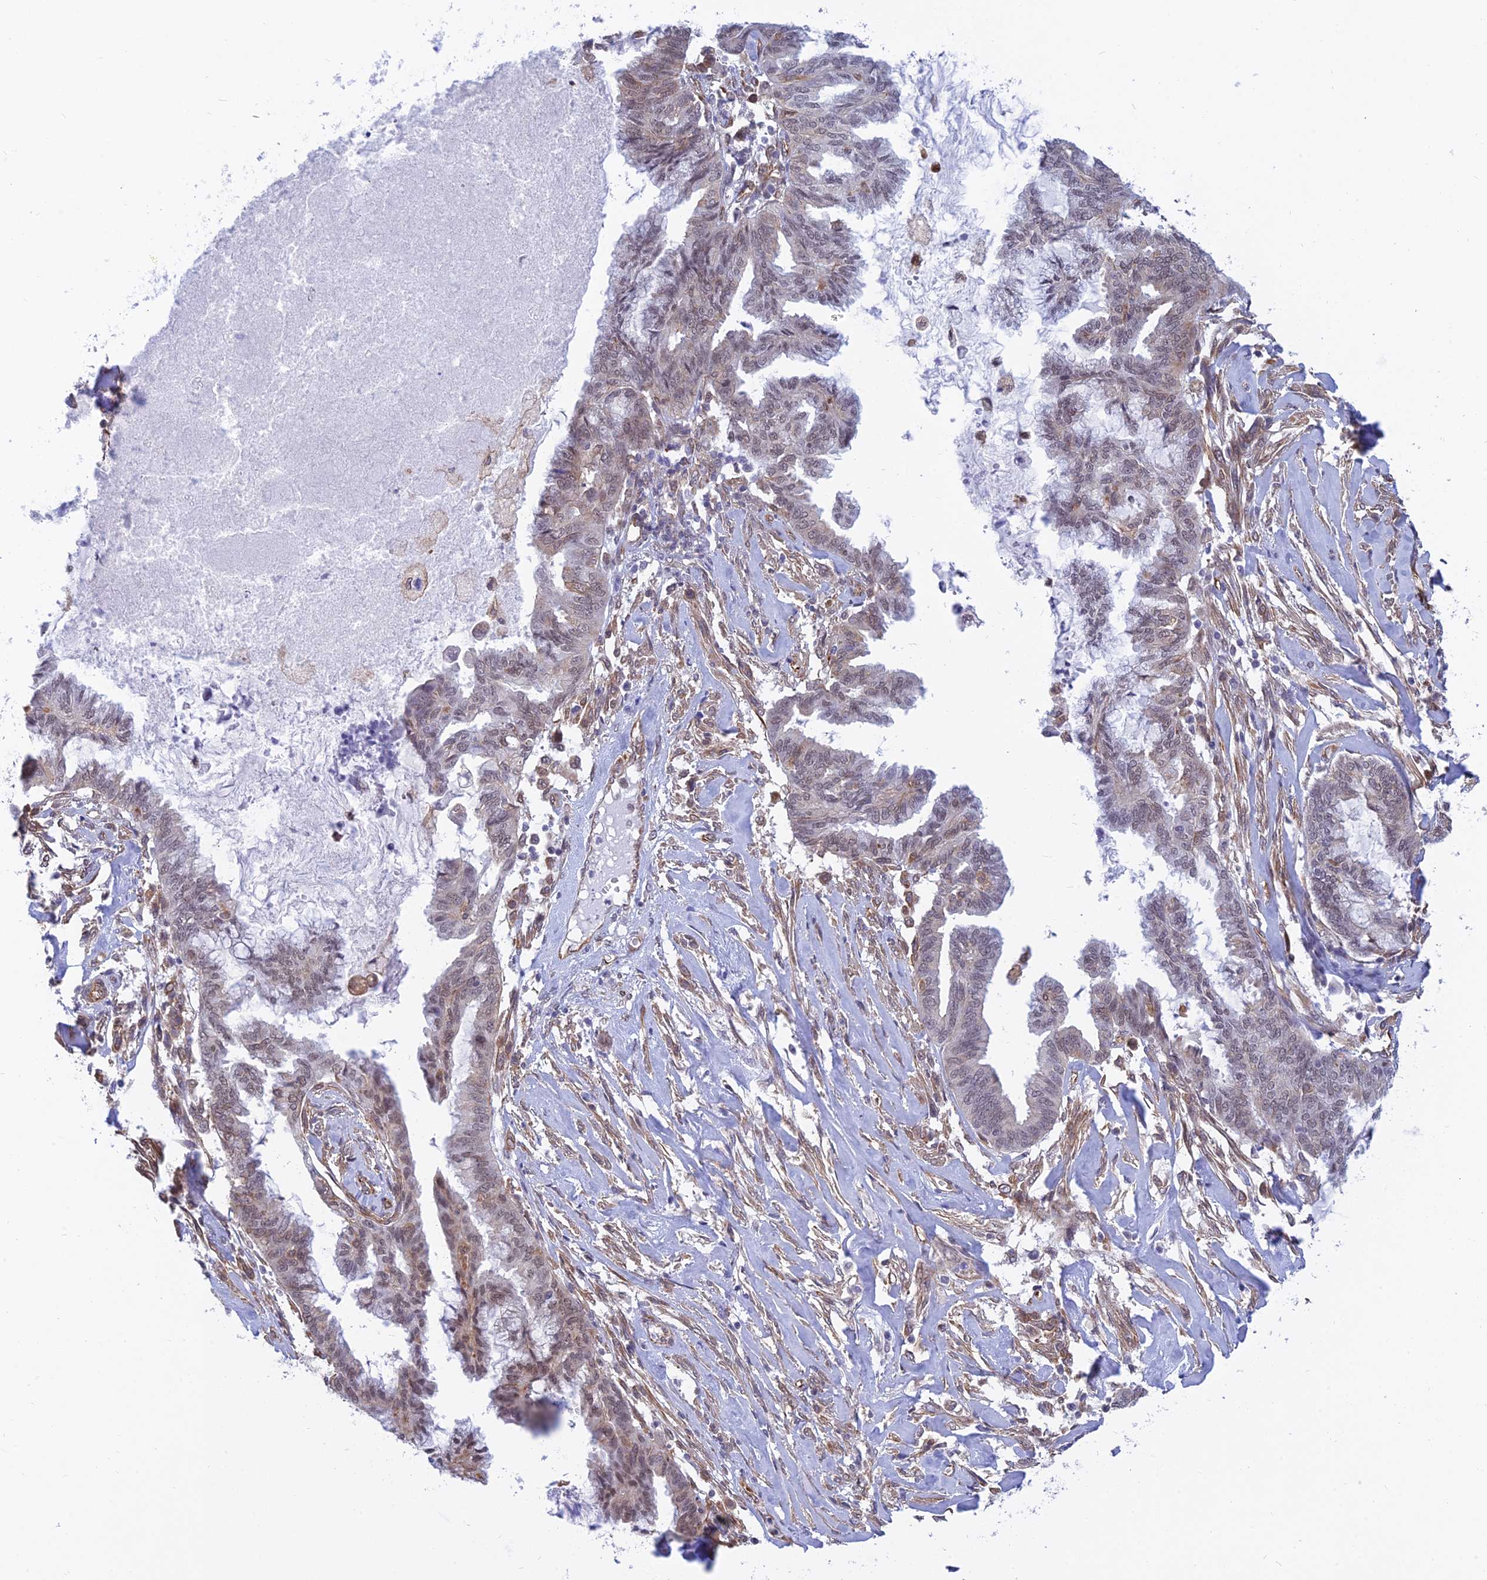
{"staining": {"intensity": "weak", "quantity": "<25%", "location": "nuclear"}, "tissue": "endometrial cancer", "cell_type": "Tumor cells", "image_type": "cancer", "snomed": [{"axis": "morphology", "description": "Adenocarcinoma, NOS"}, {"axis": "topography", "description": "Endometrium"}], "caption": "Human adenocarcinoma (endometrial) stained for a protein using IHC reveals no positivity in tumor cells.", "gene": "PAGR1", "patient": {"sex": "female", "age": 86}}